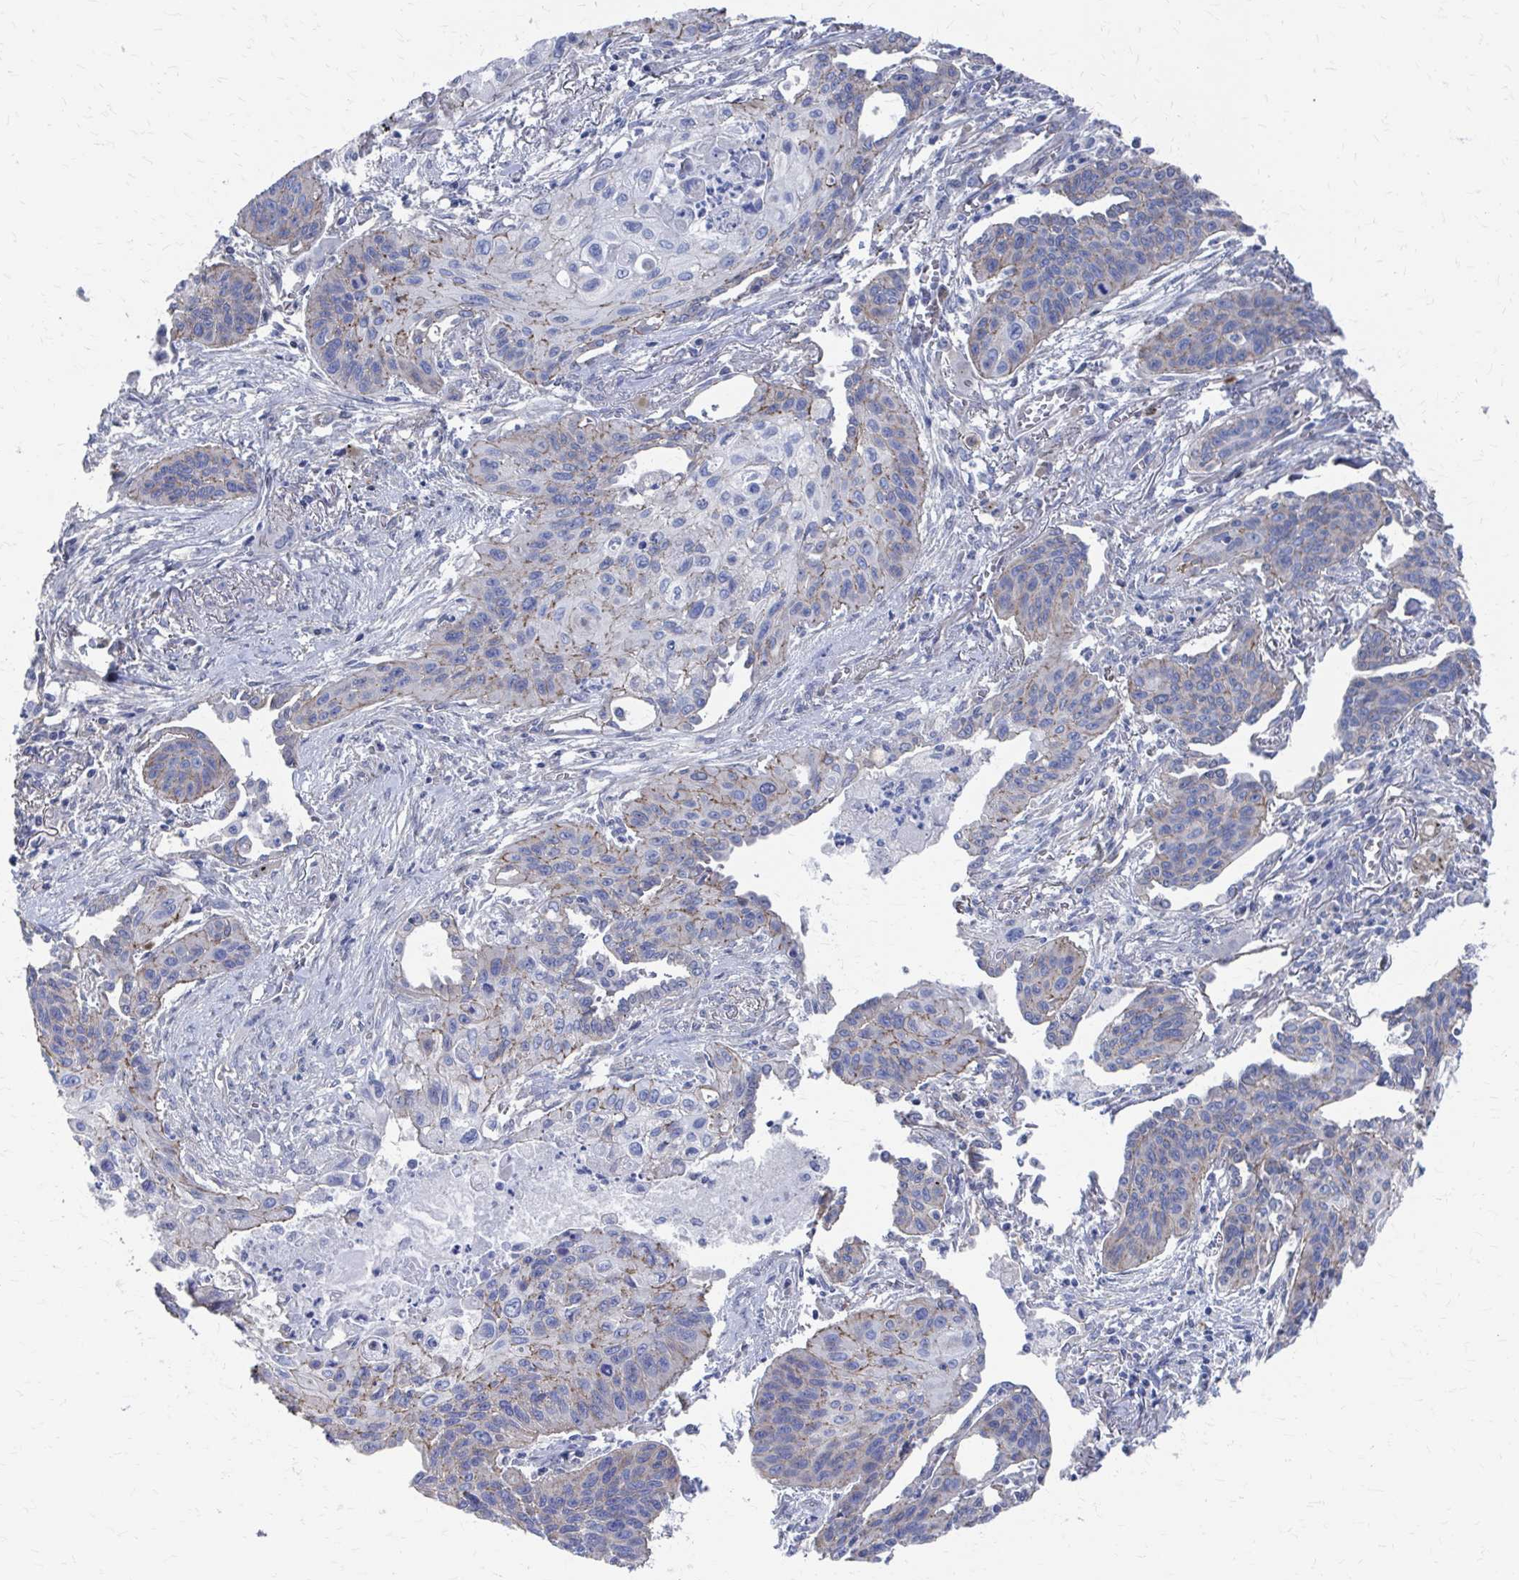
{"staining": {"intensity": "weak", "quantity": "<25%", "location": "cytoplasmic/membranous"}, "tissue": "lung cancer", "cell_type": "Tumor cells", "image_type": "cancer", "snomed": [{"axis": "morphology", "description": "Squamous cell carcinoma, NOS"}, {"axis": "topography", "description": "Lung"}], "caption": "Immunohistochemical staining of human squamous cell carcinoma (lung) demonstrates no significant expression in tumor cells. Nuclei are stained in blue.", "gene": "PLEKHG7", "patient": {"sex": "male", "age": 71}}